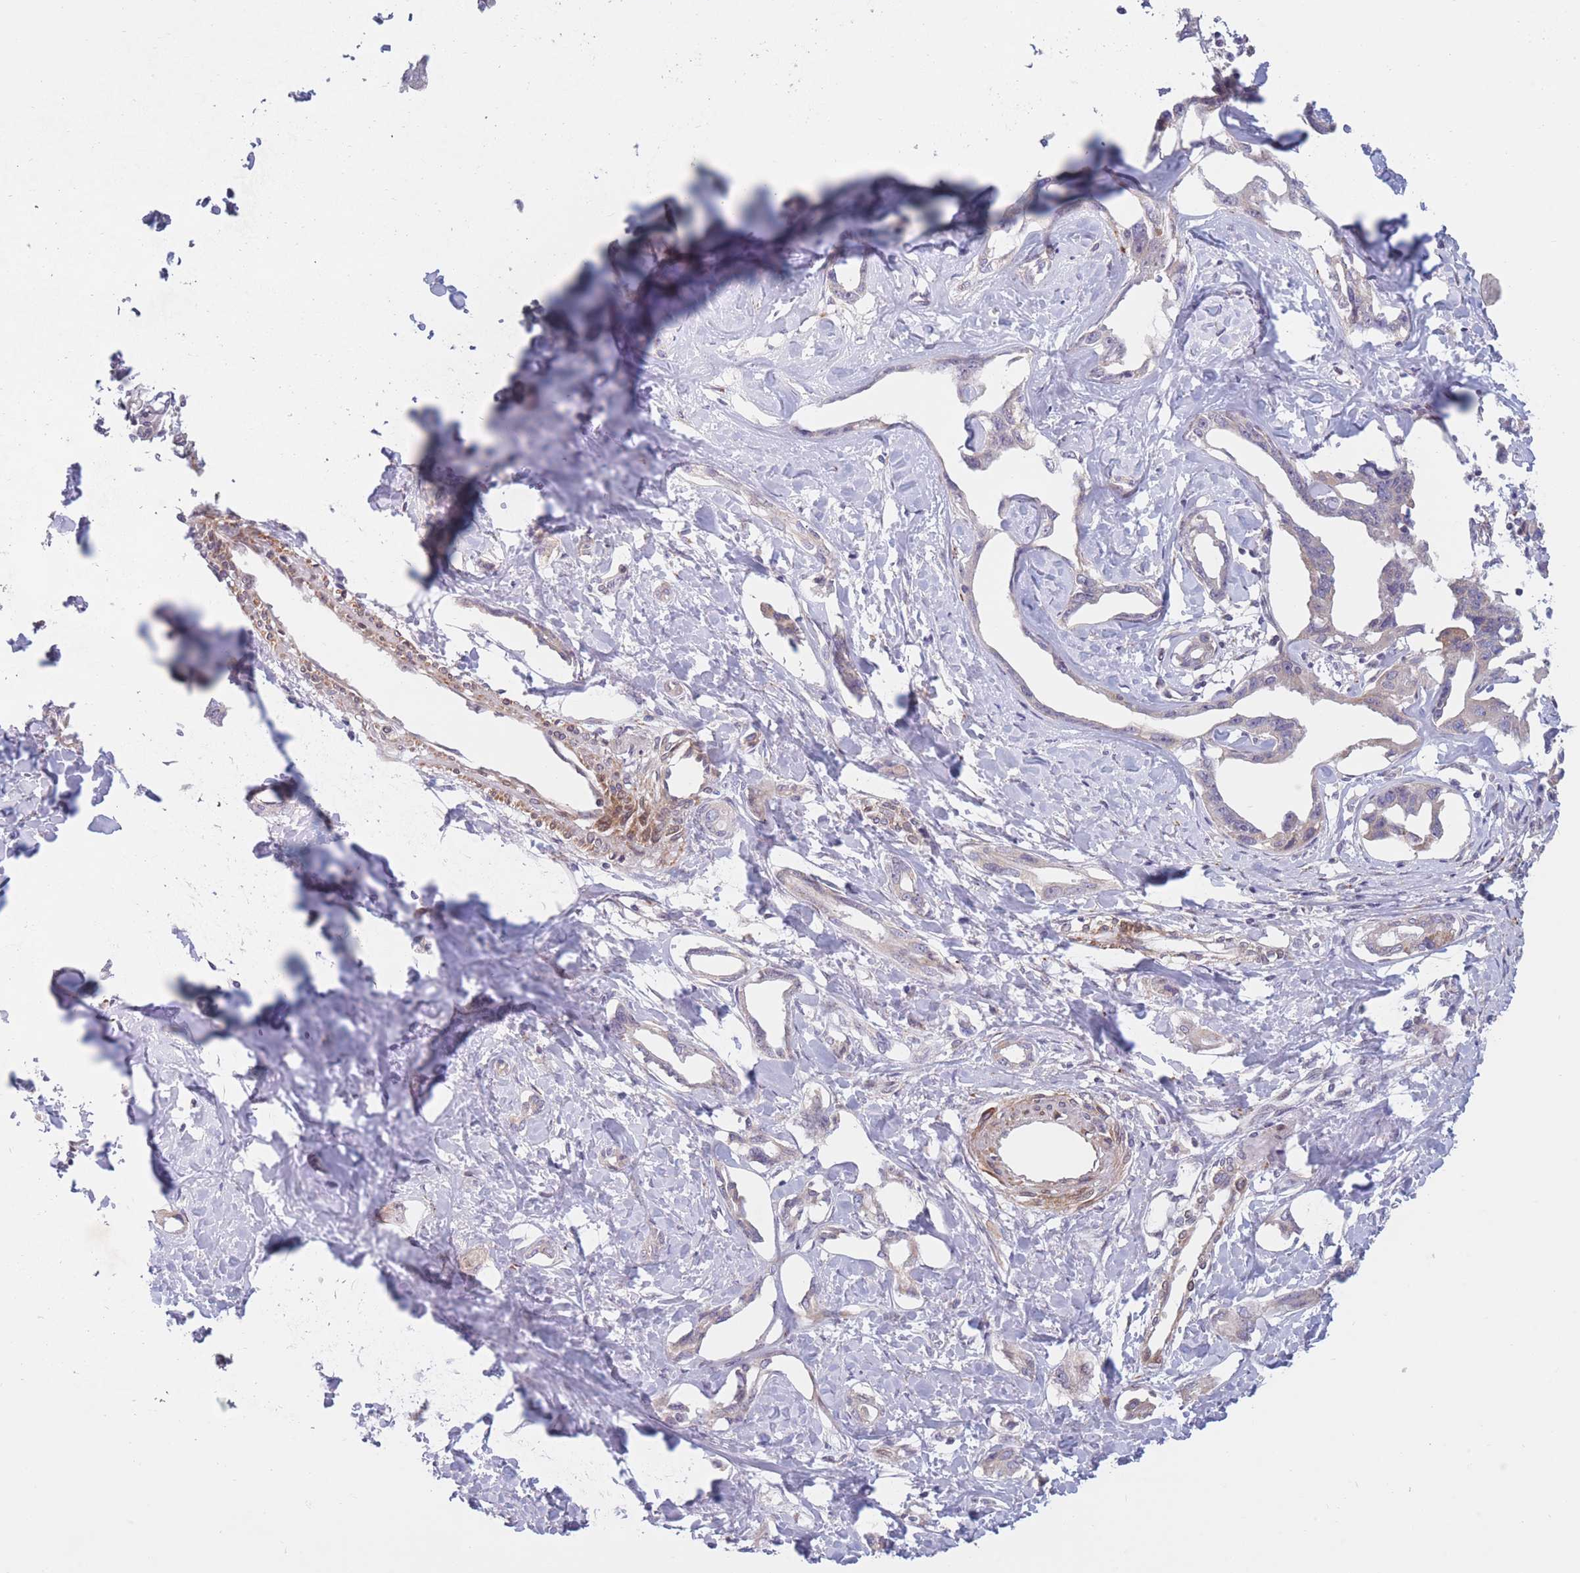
{"staining": {"intensity": "negative", "quantity": "none", "location": "none"}, "tissue": "liver cancer", "cell_type": "Tumor cells", "image_type": "cancer", "snomed": [{"axis": "morphology", "description": "Cholangiocarcinoma"}, {"axis": "topography", "description": "Liver"}], "caption": "DAB (3,3'-diaminobenzidine) immunohistochemical staining of human cholangiocarcinoma (liver) shows no significant expression in tumor cells. (DAB immunohistochemistry visualized using brightfield microscopy, high magnification).", "gene": "CCNQ", "patient": {"sex": "male", "age": 59}}